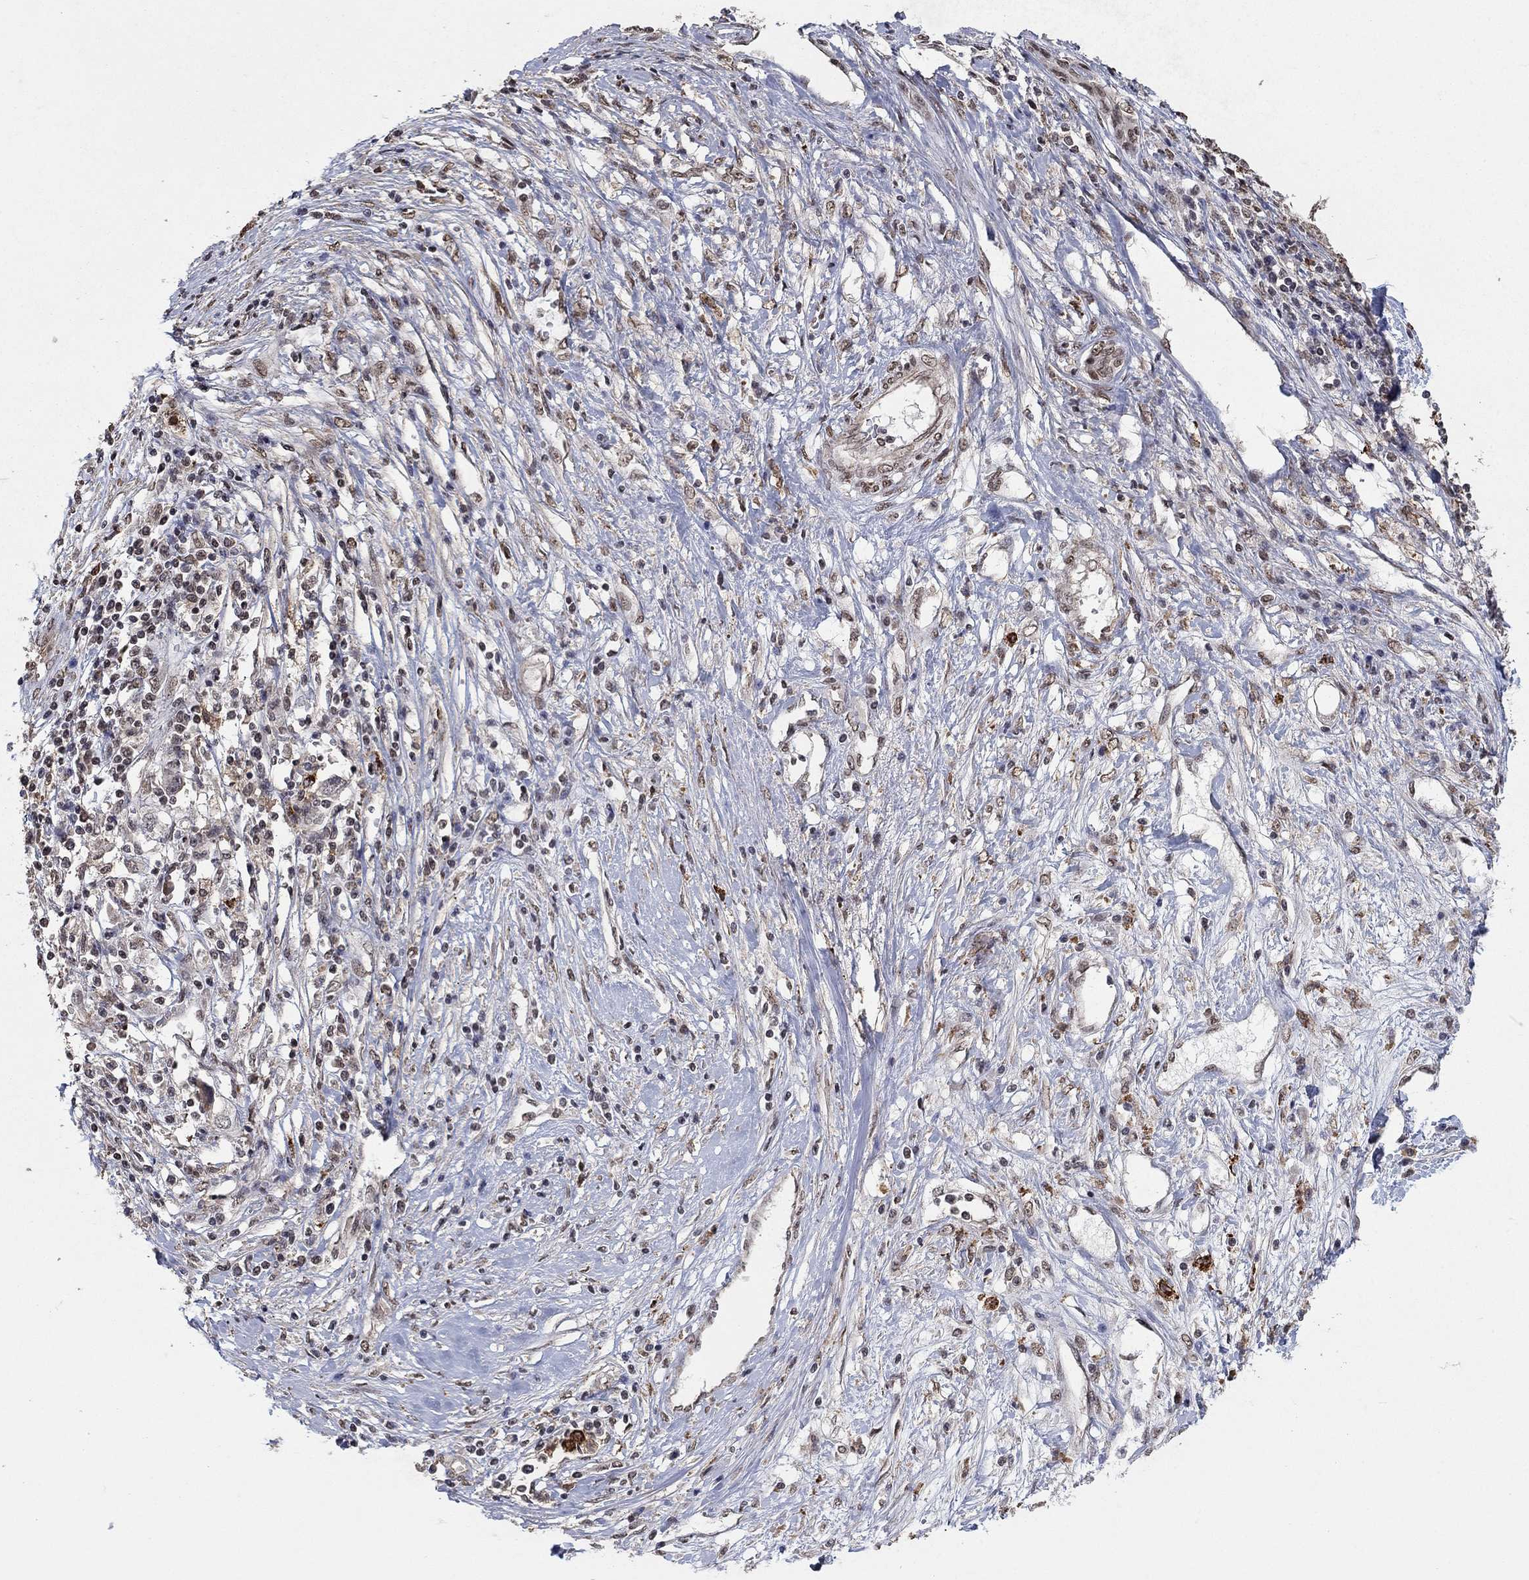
{"staining": {"intensity": "weak", "quantity": "25%-75%", "location": "nuclear"}, "tissue": "liver cancer", "cell_type": "Tumor cells", "image_type": "cancer", "snomed": [{"axis": "morphology", "description": "Adenocarcinoma, NOS"}, {"axis": "morphology", "description": "Cholangiocarcinoma"}, {"axis": "topography", "description": "Liver"}], "caption": "A histopathology image of human liver cancer (adenocarcinoma) stained for a protein exhibits weak nuclear brown staining in tumor cells.", "gene": "GRIA3", "patient": {"sex": "male", "age": 64}}